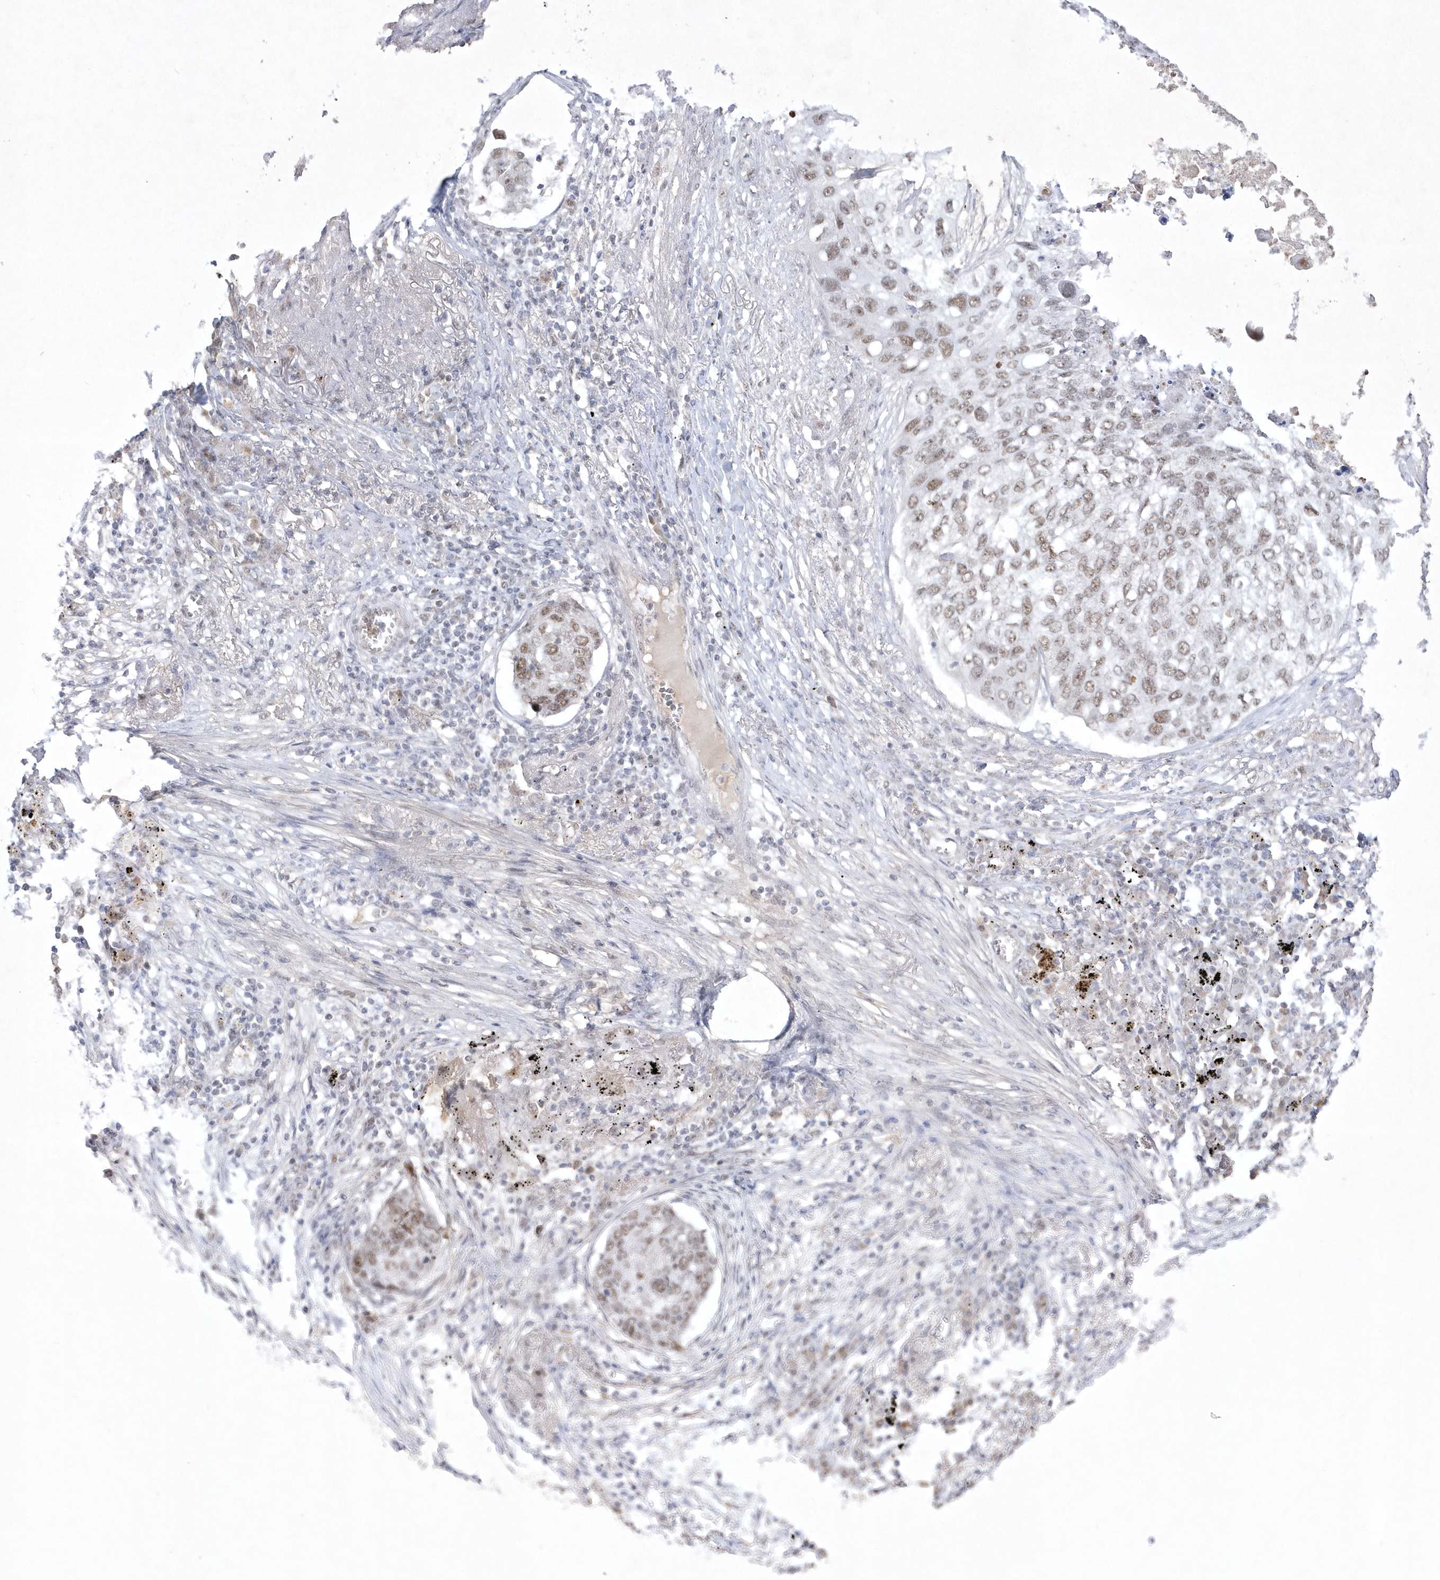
{"staining": {"intensity": "moderate", "quantity": ">75%", "location": "nuclear"}, "tissue": "lung cancer", "cell_type": "Tumor cells", "image_type": "cancer", "snomed": [{"axis": "morphology", "description": "Squamous cell carcinoma, NOS"}, {"axis": "topography", "description": "Lung"}], "caption": "A brown stain labels moderate nuclear expression of a protein in human lung cancer tumor cells.", "gene": "CPSF3", "patient": {"sex": "female", "age": 63}}